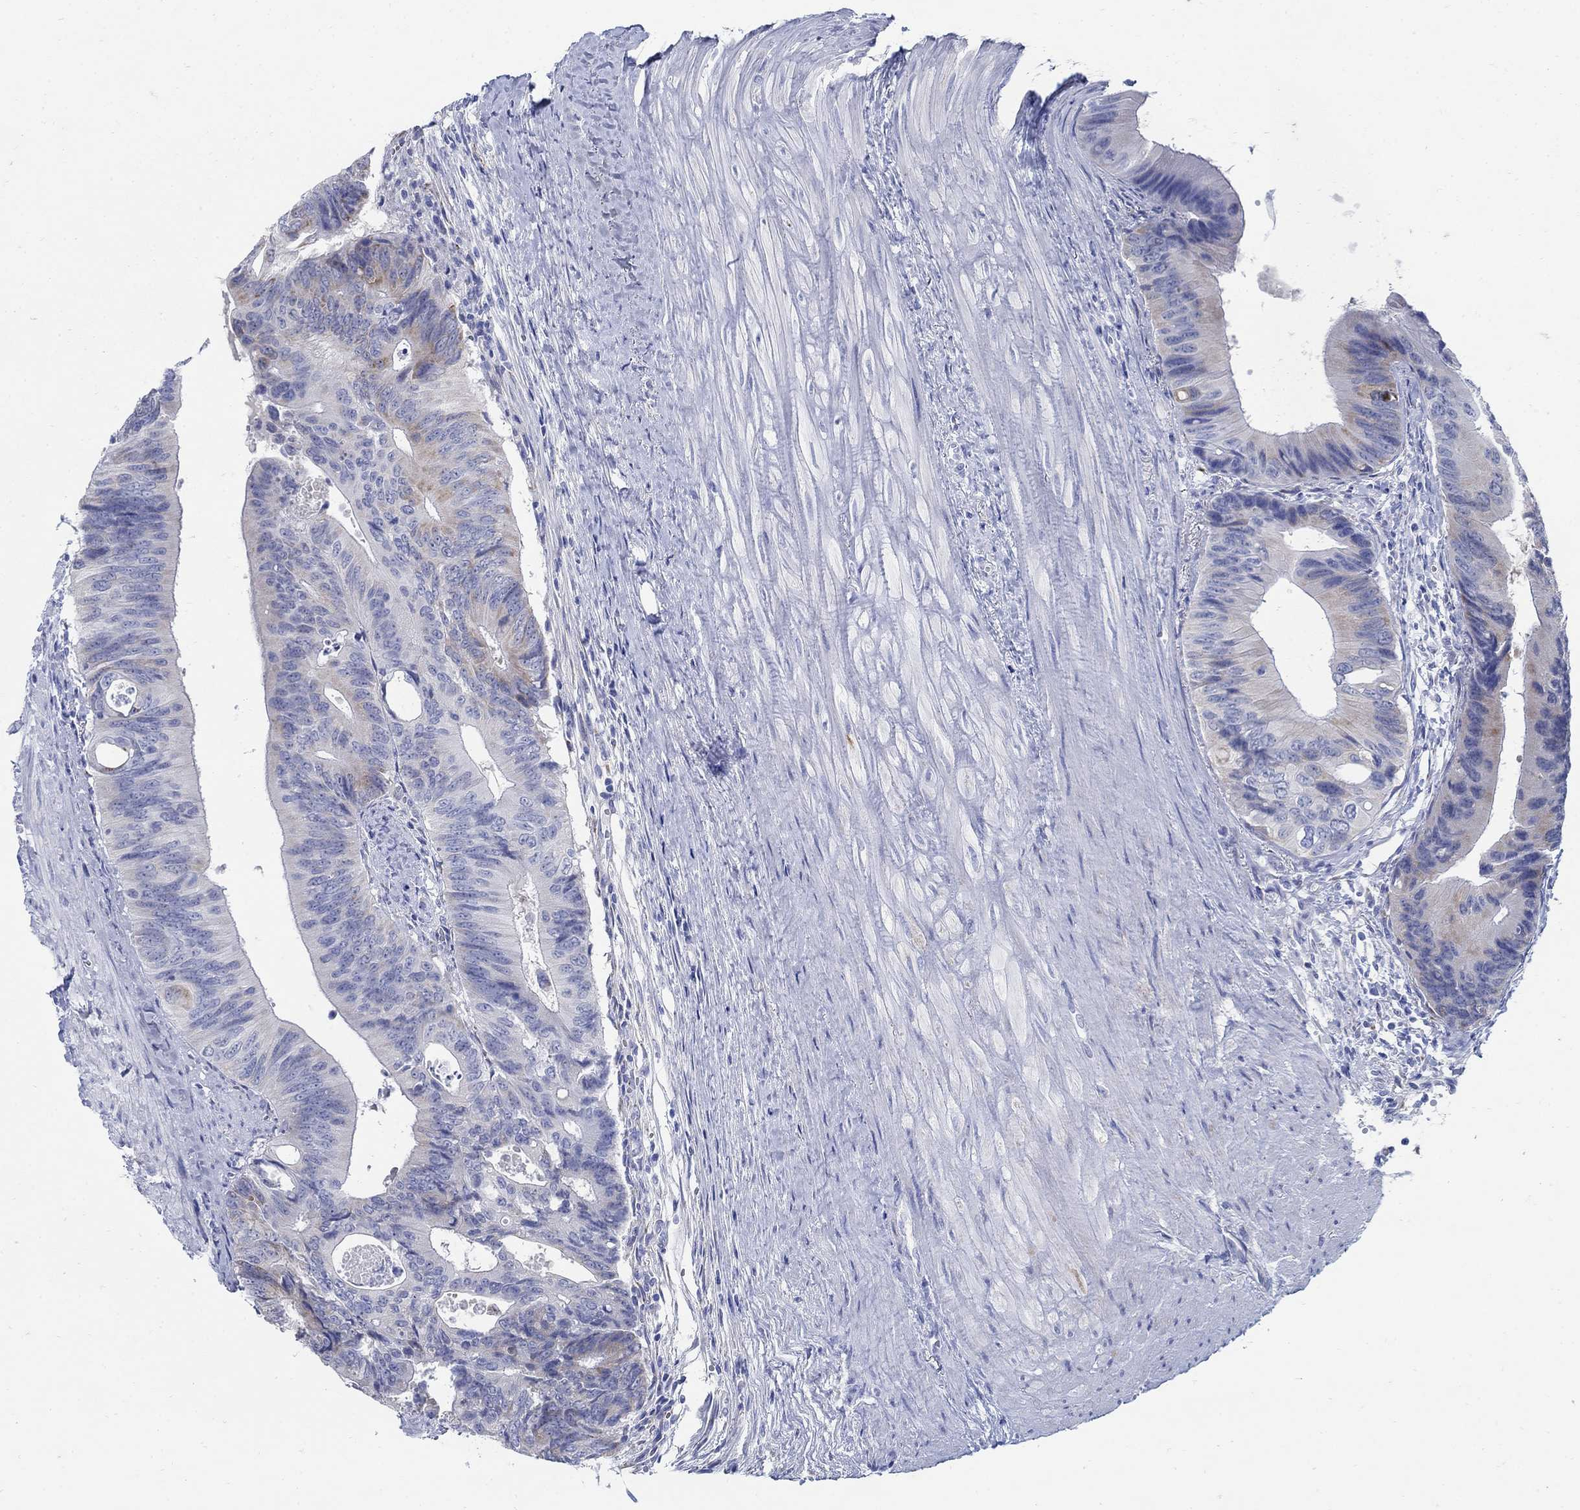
{"staining": {"intensity": "weak", "quantity": "<25%", "location": "cytoplasmic/membranous"}, "tissue": "colorectal cancer", "cell_type": "Tumor cells", "image_type": "cancer", "snomed": [{"axis": "morphology", "description": "Normal tissue, NOS"}, {"axis": "morphology", "description": "Adenocarcinoma, NOS"}, {"axis": "topography", "description": "Colon"}], "caption": "IHC histopathology image of neoplastic tissue: adenocarcinoma (colorectal) stained with DAB (3,3'-diaminobenzidine) reveals no significant protein staining in tumor cells.", "gene": "ZDHHC14", "patient": {"sex": "male", "age": 65}}